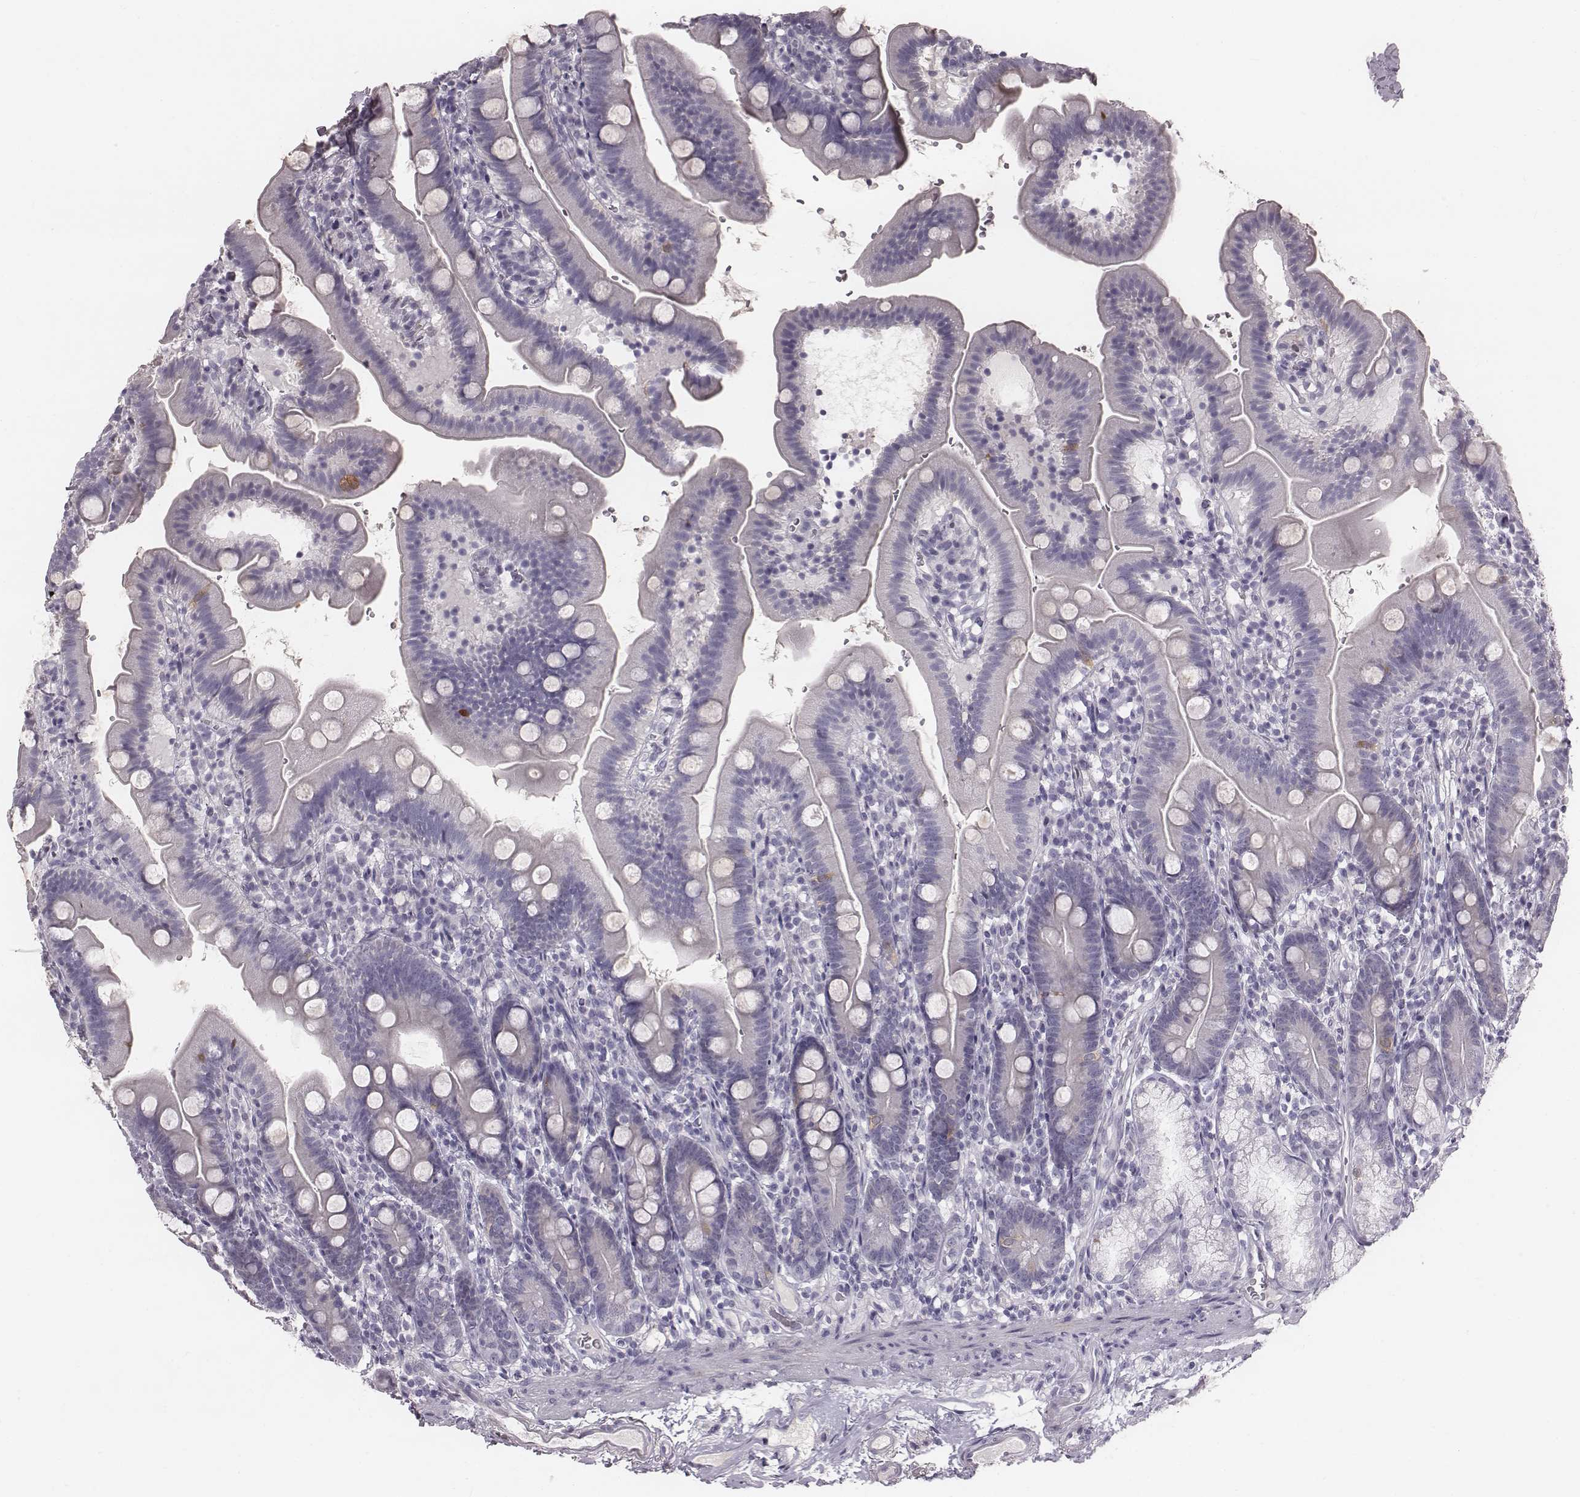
{"staining": {"intensity": "moderate", "quantity": "<25%", "location": "cytoplasmic/membranous"}, "tissue": "duodenum", "cell_type": "Glandular cells", "image_type": "normal", "snomed": [{"axis": "morphology", "description": "Normal tissue, NOS"}, {"axis": "topography", "description": "Duodenum"}], "caption": "Approximately <25% of glandular cells in benign human duodenum exhibit moderate cytoplasmic/membranous protein positivity as visualized by brown immunohistochemical staining.", "gene": "ENSG00000284762", "patient": {"sex": "female", "age": 67}}